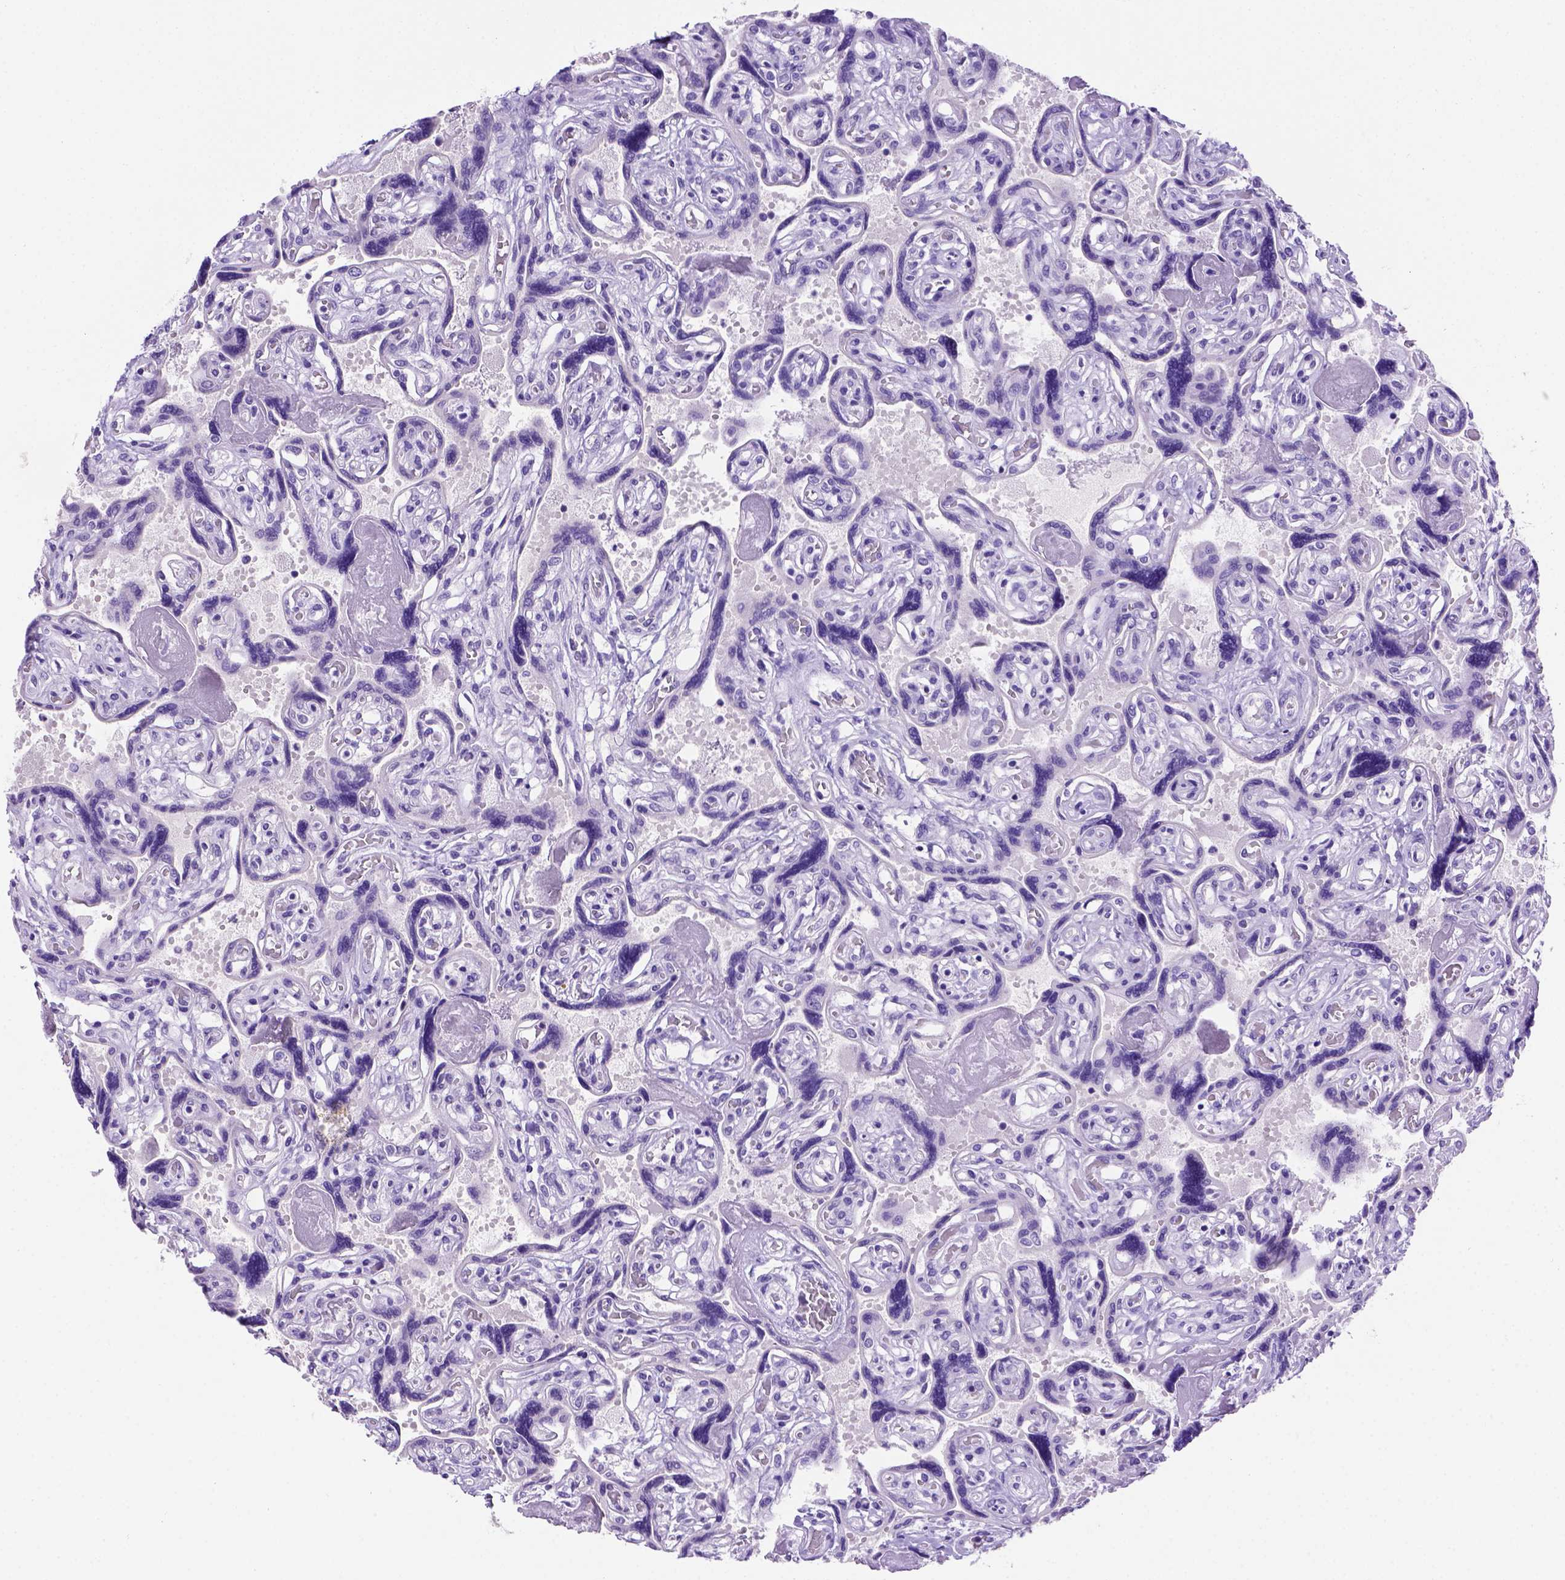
{"staining": {"intensity": "negative", "quantity": "none", "location": "none"}, "tissue": "placenta", "cell_type": "Decidual cells", "image_type": "normal", "snomed": [{"axis": "morphology", "description": "Normal tissue, NOS"}, {"axis": "topography", "description": "Placenta"}], "caption": "Normal placenta was stained to show a protein in brown. There is no significant positivity in decidual cells.", "gene": "FOXI1", "patient": {"sex": "female", "age": 32}}